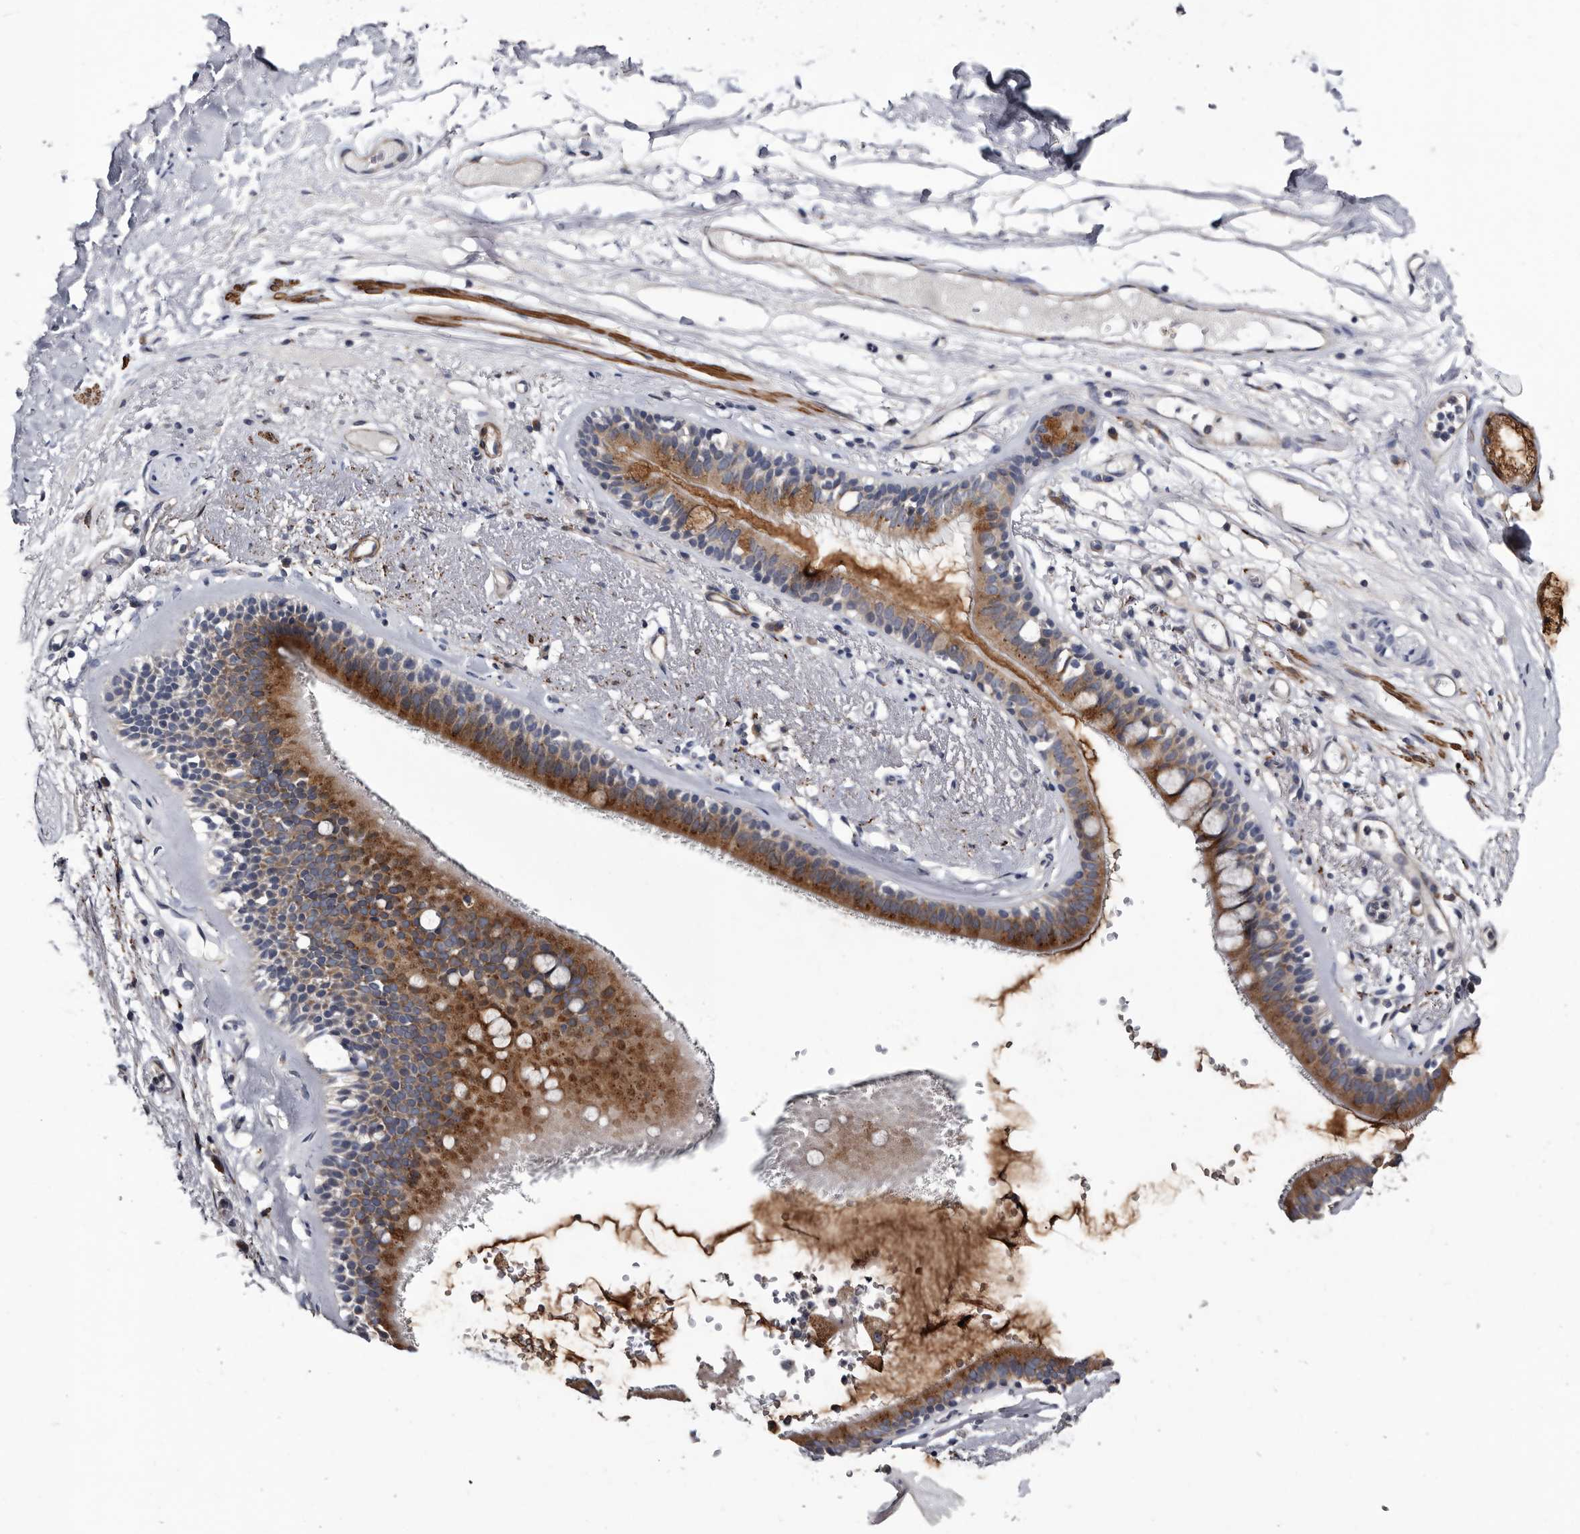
{"staining": {"intensity": "negative", "quantity": "none", "location": "none"}, "tissue": "adipose tissue", "cell_type": "Adipocytes", "image_type": "normal", "snomed": [{"axis": "morphology", "description": "Normal tissue, NOS"}, {"axis": "topography", "description": "Cartilage tissue"}], "caption": "Histopathology image shows no protein staining in adipocytes of normal adipose tissue. (Stains: DAB IHC with hematoxylin counter stain, Microscopy: brightfield microscopy at high magnification).", "gene": "IARS1", "patient": {"sex": "female", "age": 63}}